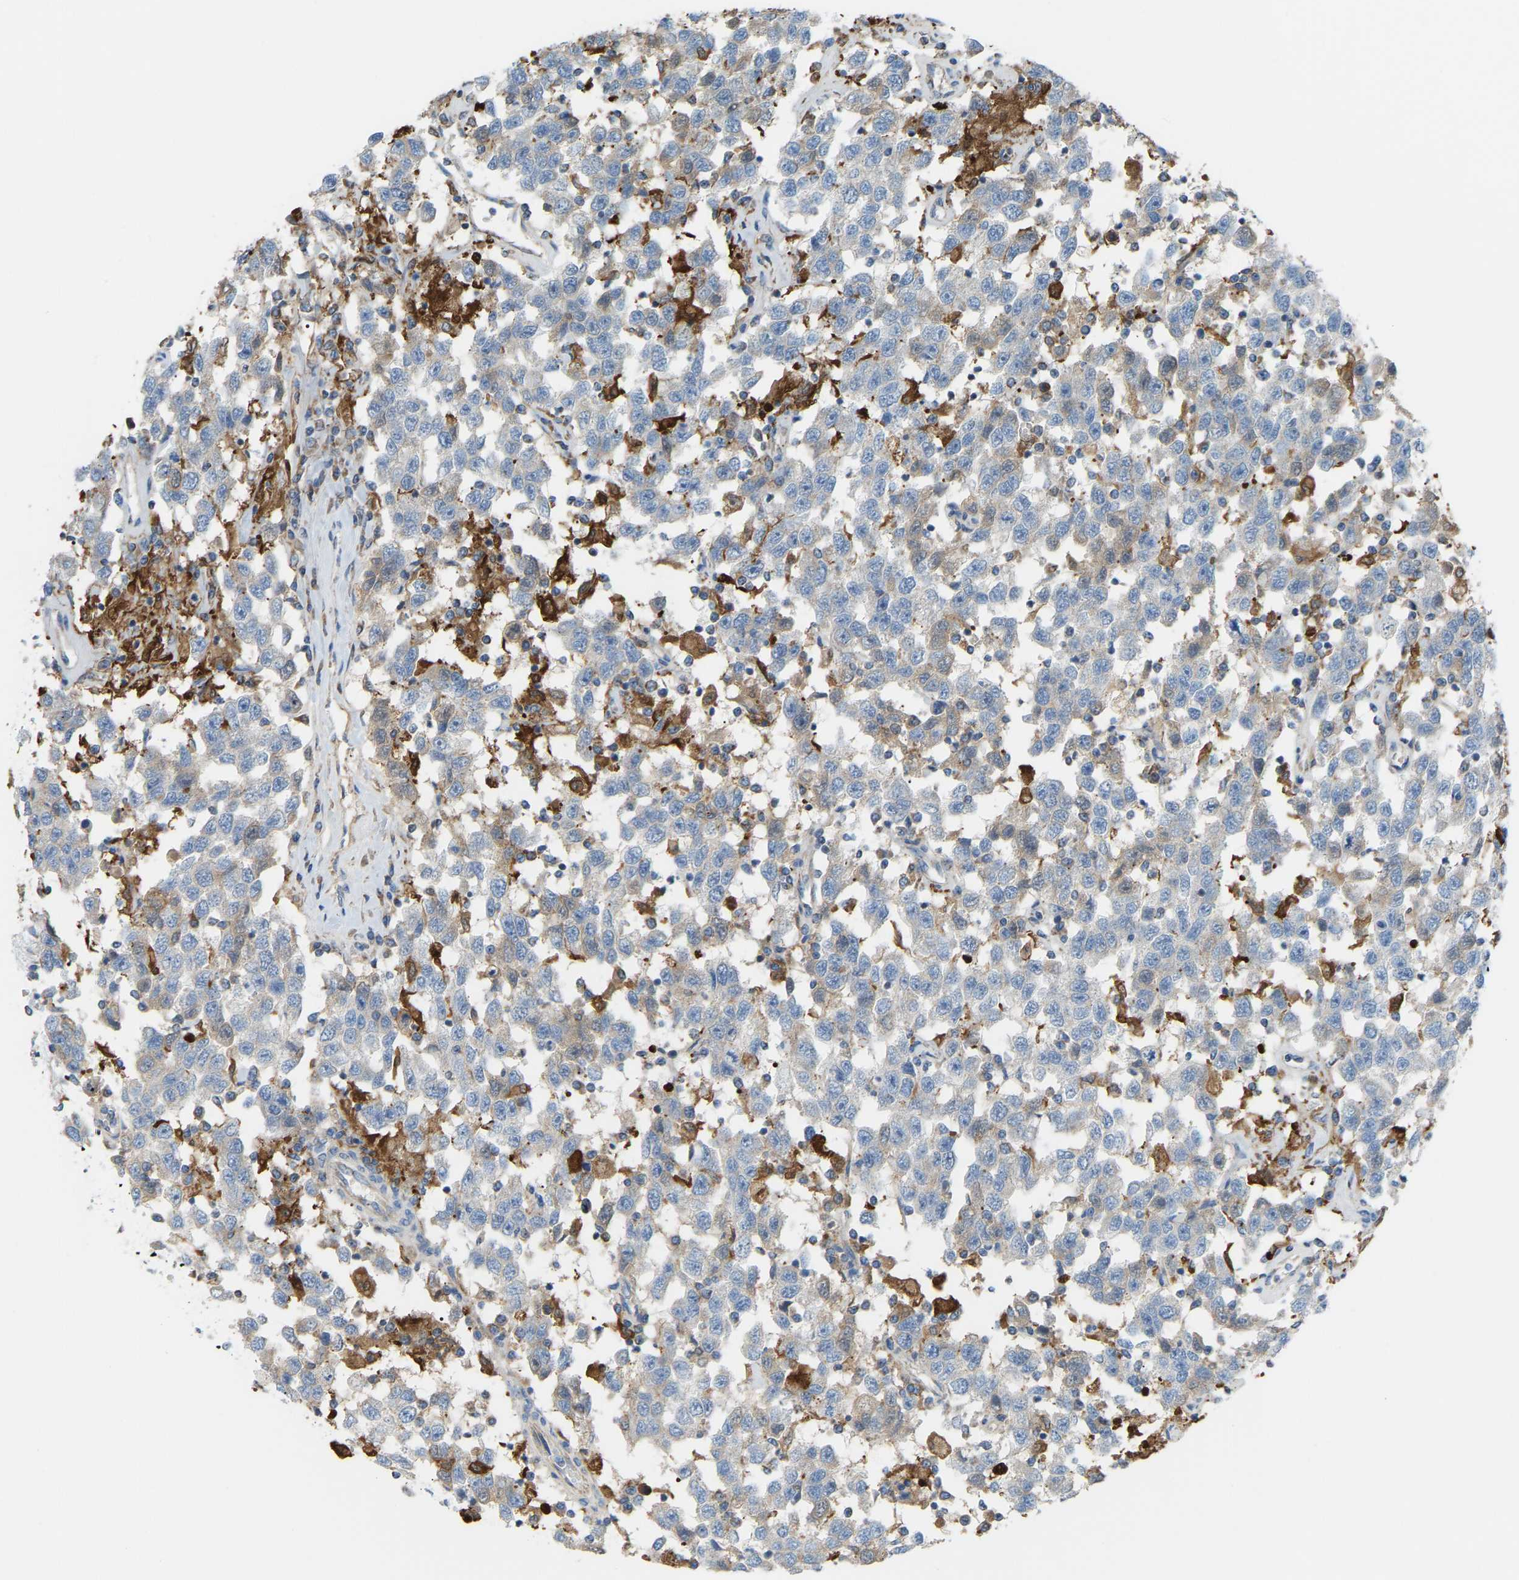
{"staining": {"intensity": "negative", "quantity": "none", "location": "none"}, "tissue": "testis cancer", "cell_type": "Tumor cells", "image_type": "cancer", "snomed": [{"axis": "morphology", "description": "Seminoma, NOS"}, {"axis": "topography", "description": "Testis"}], "caption": "Tumor cells show no significant protein staining in testis cancer. (DAB (3,3'-diaminobenzidine) IHC with hematoxylin counter stain).", "gene": "CROT", "patient": {"sex": "male", "age": 41}}